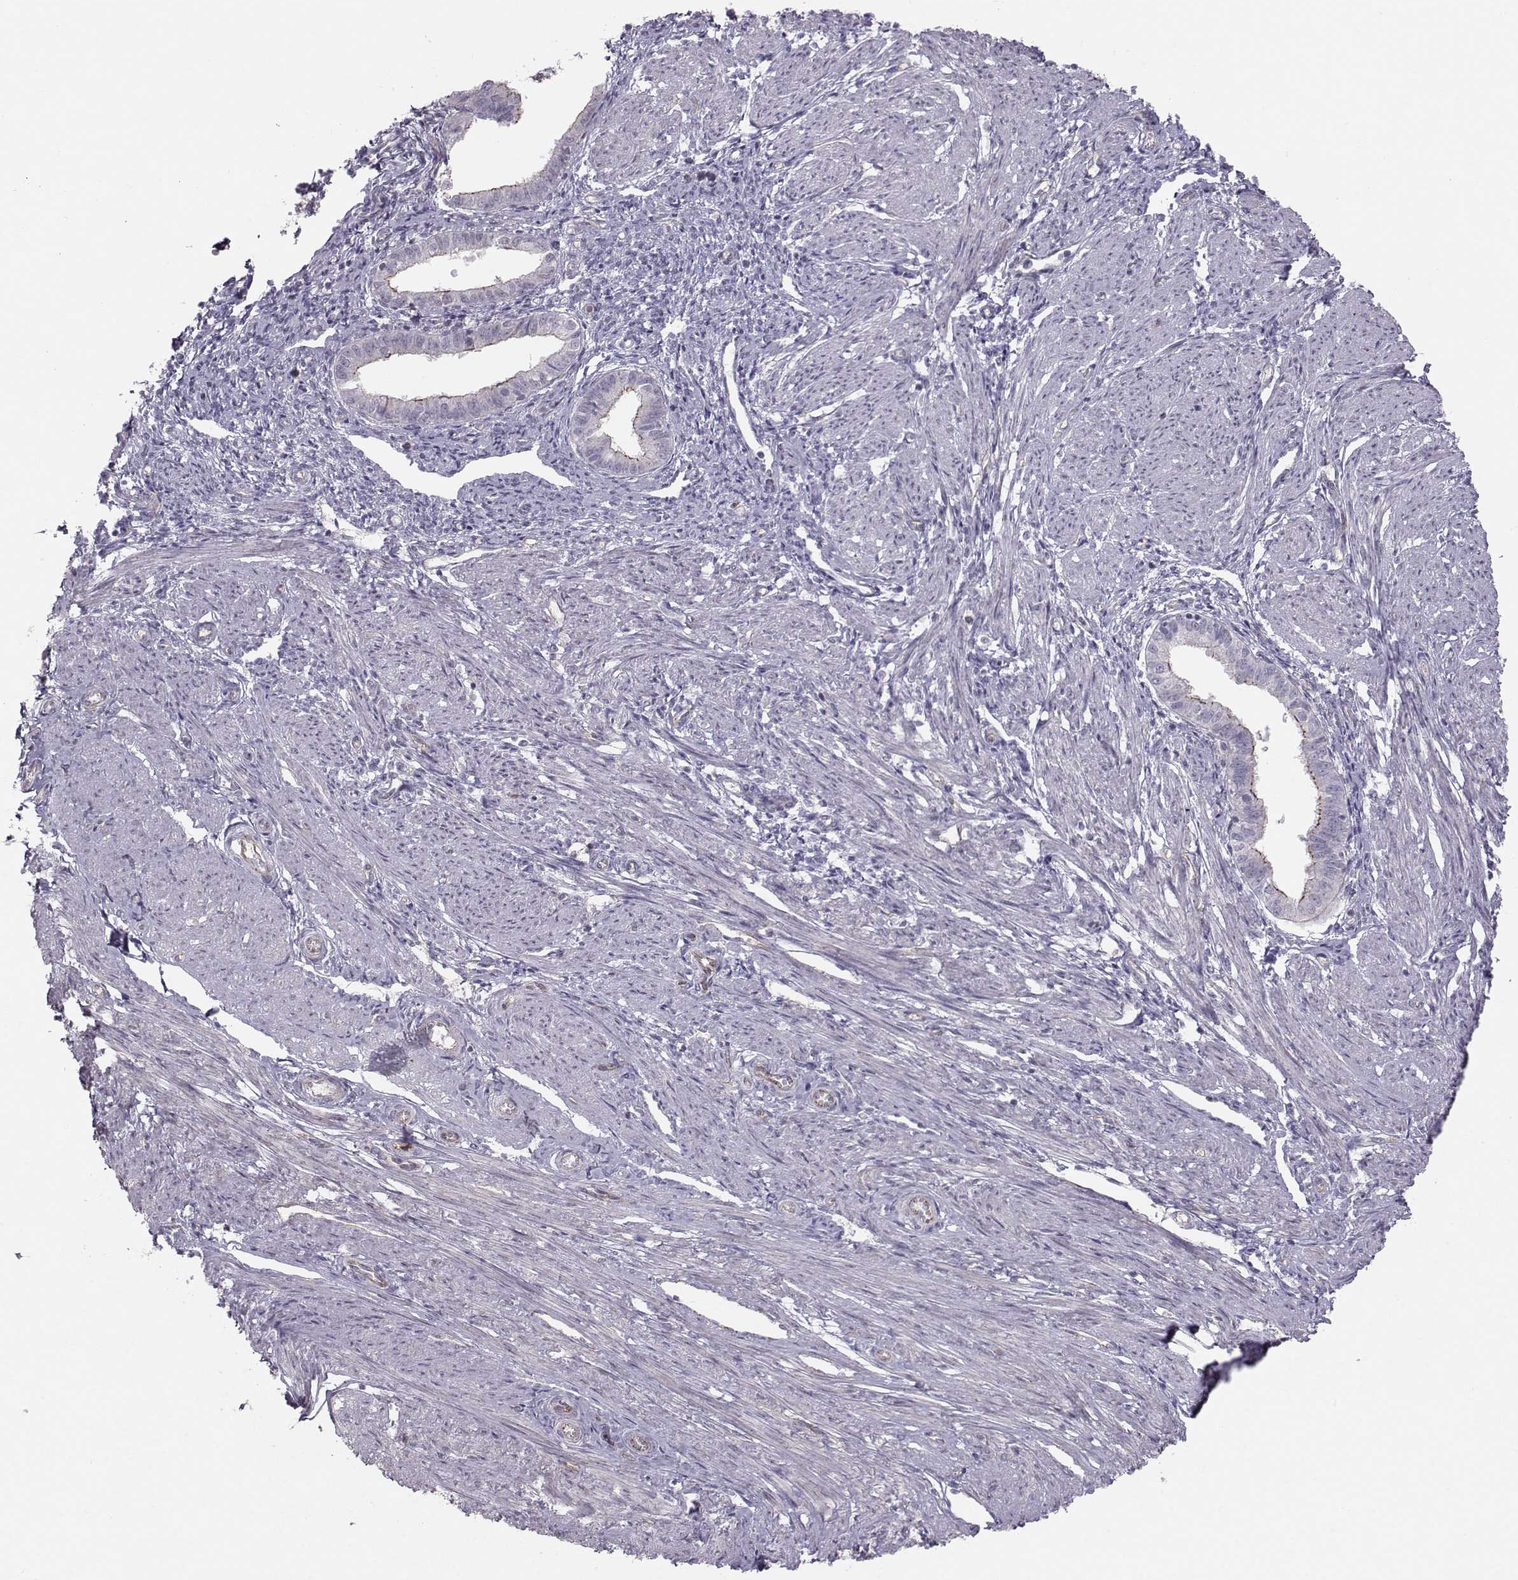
{"staining": {"intensity": "negative", "quantity": "none", "location": "none"}, "tissue": "endometrium", "cell_type": "Cells in endometrial stroma", "image_type": "normal", "snomed": [{"axis": "morphology", "description": "Normal tissue, NOS"}, {"axis": "topography", "description": "Endometrium"}], "caption": "Immunohistochemical staining of unremarkable endometrium reveals no significant positivity in cells in endometrial stroma.", "gene": "MAST1", "patient": {"sex": "female", "age": 37}}